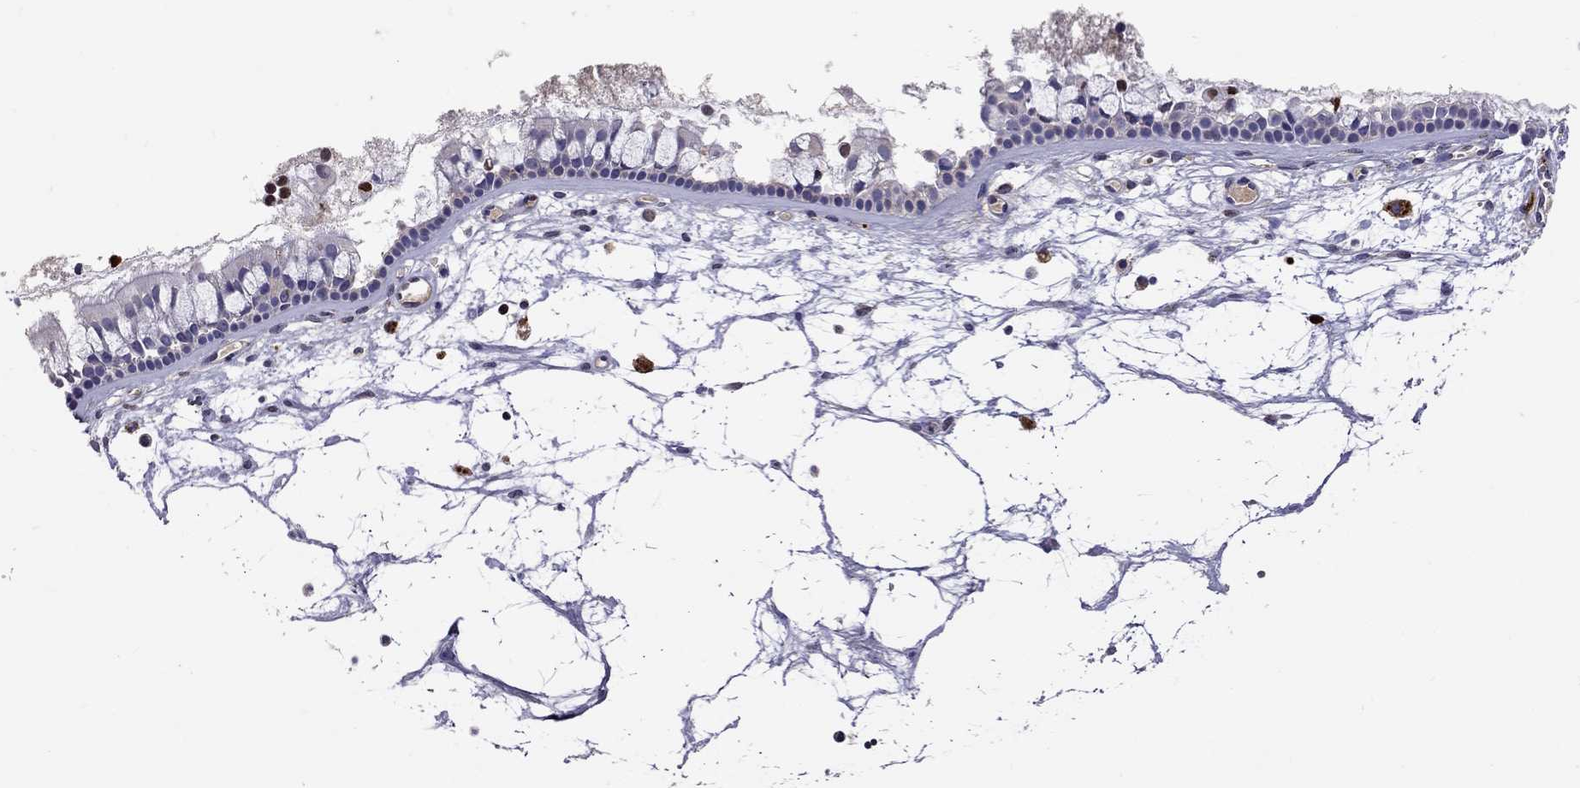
{"staining": {"intensity": "negative", "quantity": "none", "location": "none"}, "tissue": "nasopharynx", "cell_type": "Respiratory epithelial cells", "image_type": "normal", "snomed": [{"axis": "morphology", "description": "Normal tissue, NOS"}, {"axis": "topography", "description": "Nasopharynx"}], "caption": "This photomicrograph is of normal nasopharynx stained with IHC to label a protein in brown with the nuclei are counter-stained blue. There is no expression in respiratory epithelial cells. The staining was performed using DAB to visualize the protein expression in brown, while the nuclei were stained in blue with hematoxylin (Magnification: 20x).", "gene": "SERPINA3", "patient": {"sex": "female", "age": 68}}